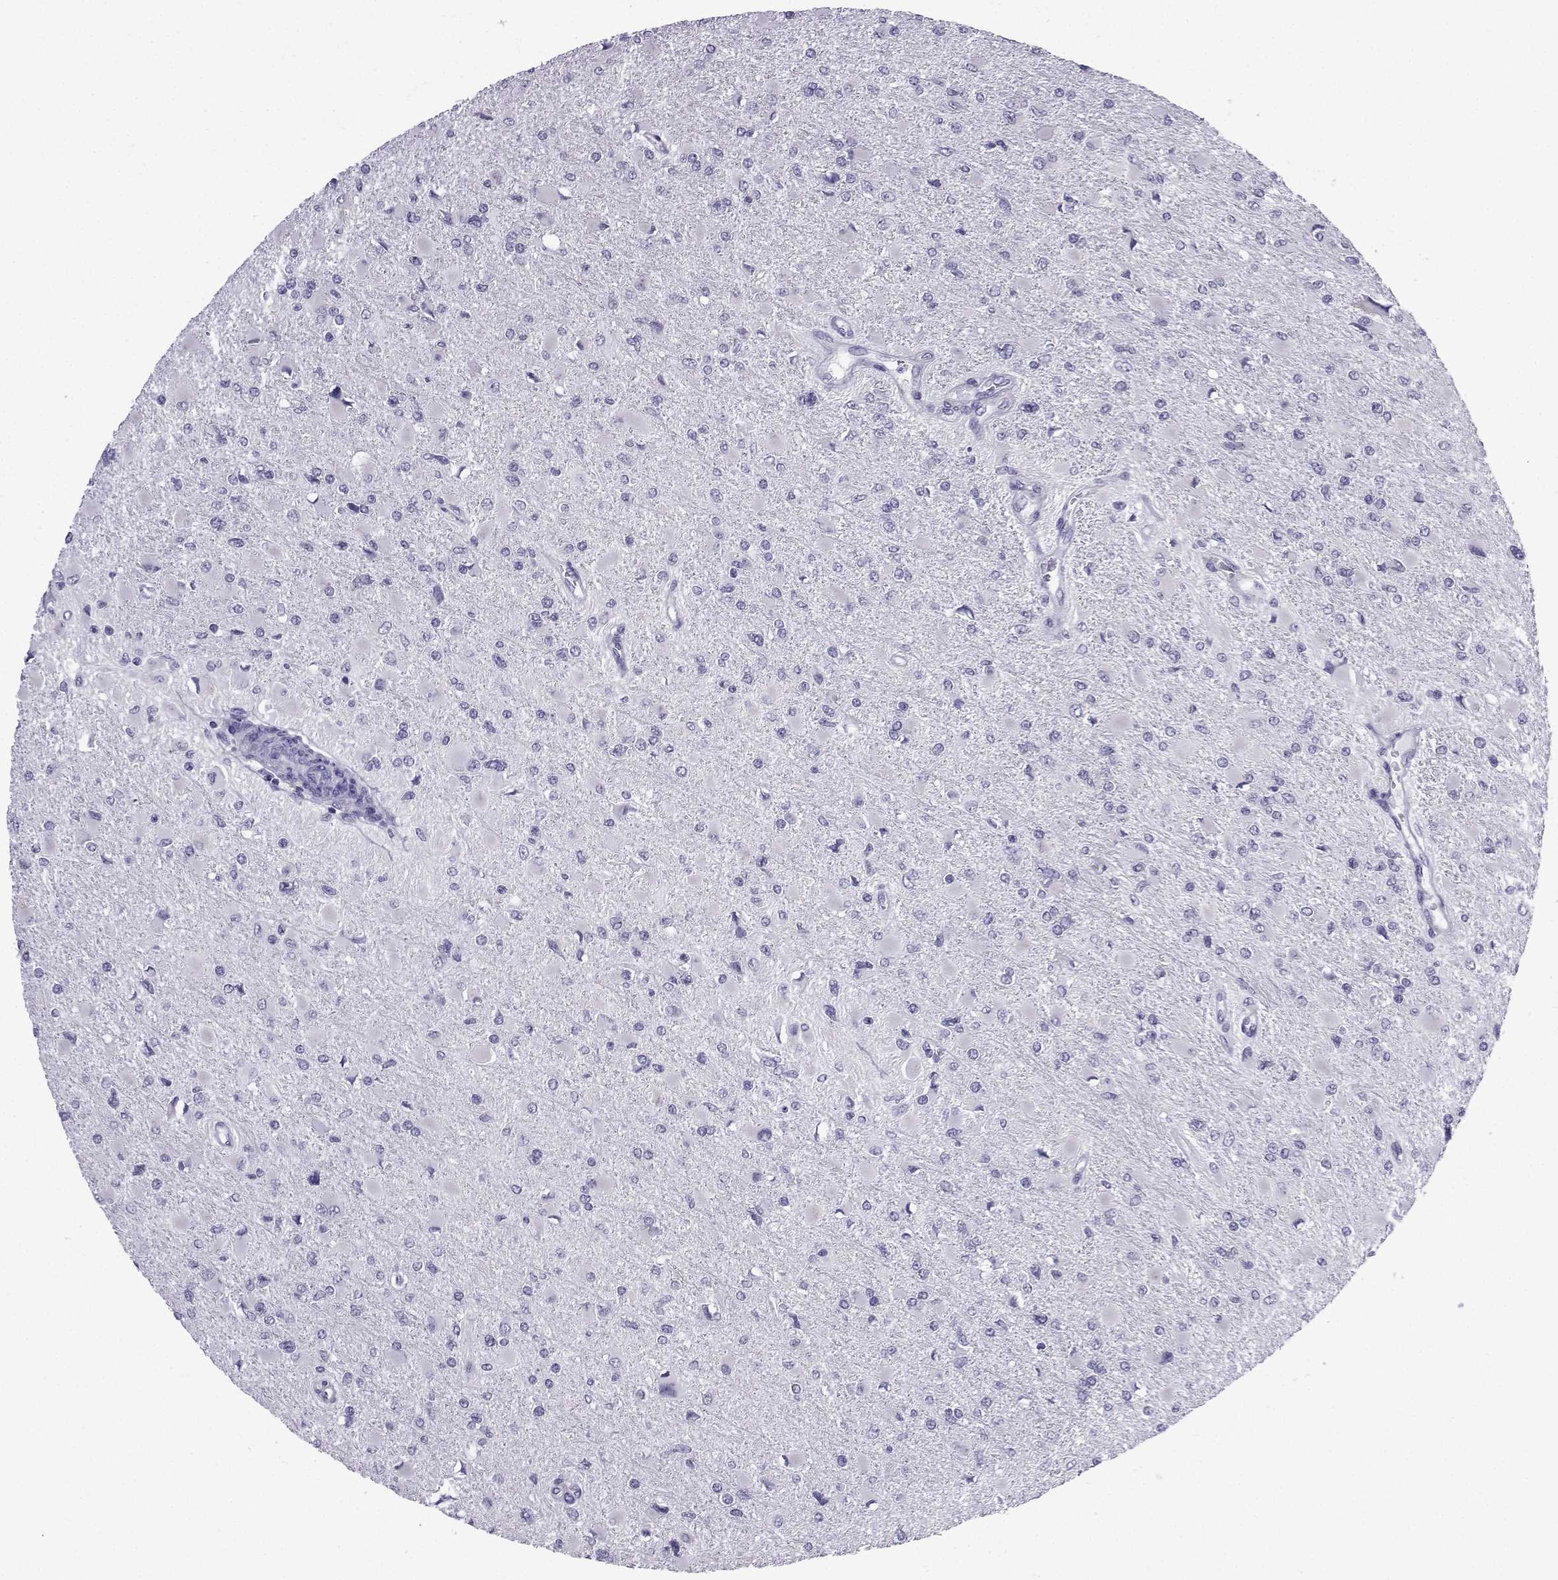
{"staining": {"intensity": "negative", "quantity": "none", "location": "none"}, "tissue": "glioma", "cell_type": "Tumor cells", "image_type": "cancer", "snomed": [{"axis": "morphology", "description": "Glioma, malignant, High grade"}, {"axis": "topography", "description": "Cerebral cortex"}], "caption": "This is an immunohistochemistry histopathology image of human glioma. There is no positivity in tumor cells.", "gene": "ACRBP", "patient": {"sex": "female", "age": 36}}